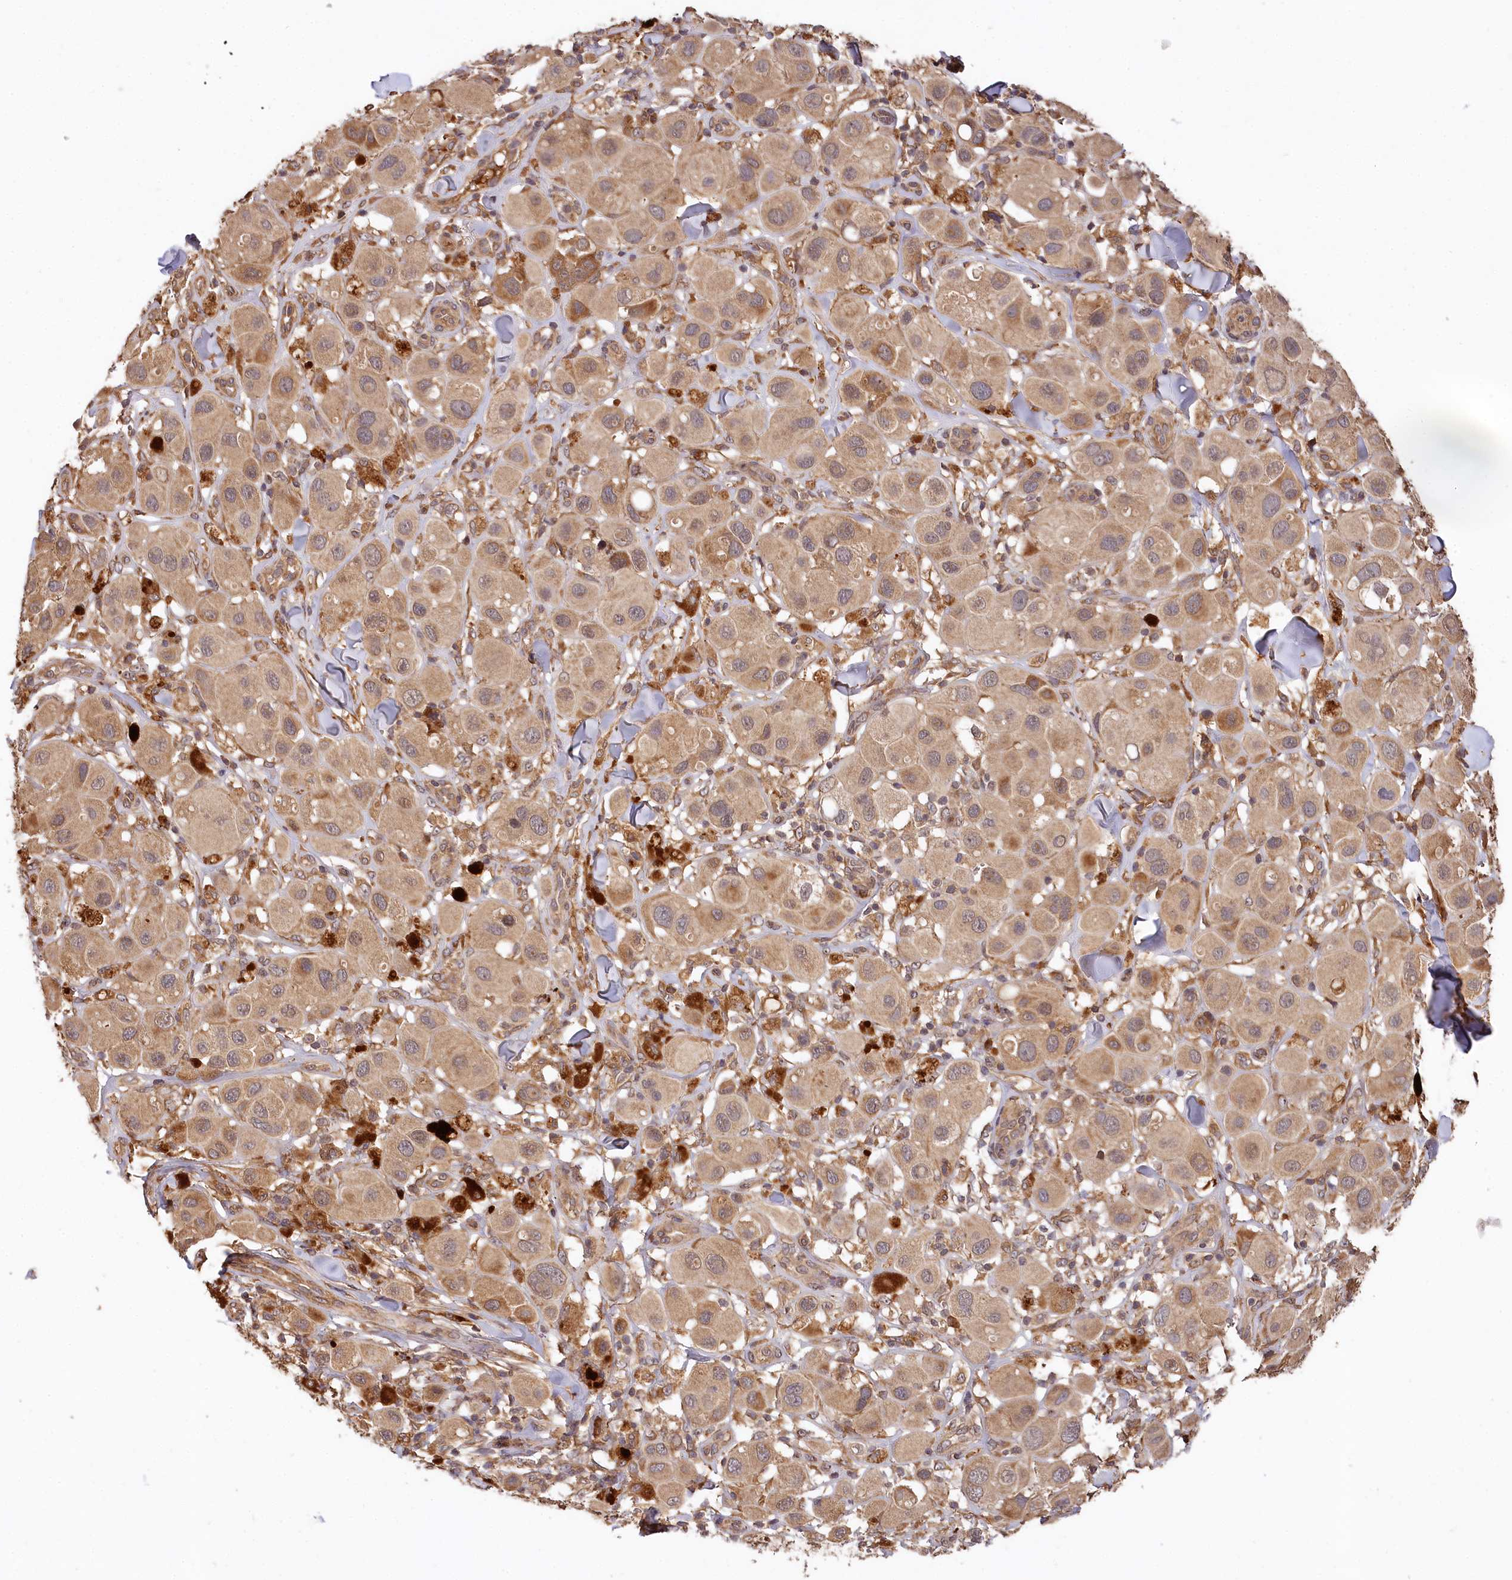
{"staining": {"intensity": "weak", "quantity": ">75%", "location": "cytoplasmic/membranous"}, "tissue": "melanoma", "cell_type": "Tumor cells", "image_type": "cancer", "snomed": [{"axis": "morphology", "description": "Malignant melanoma, Metastatic site"}, {"axis": "topography", "description": "Skin"}], "caption": "This photomicrograph displays malignant melanoma (metastatic site) stained with immunohistochemistry (IHC) to label a protein in brown. The cytoplasmic/membranous of tumor cells show weak positivity for the protein. Nuclei are counter-stained blue.", "gene": "MCF2L2", "patient": {"sex": "male", "age": 41}}